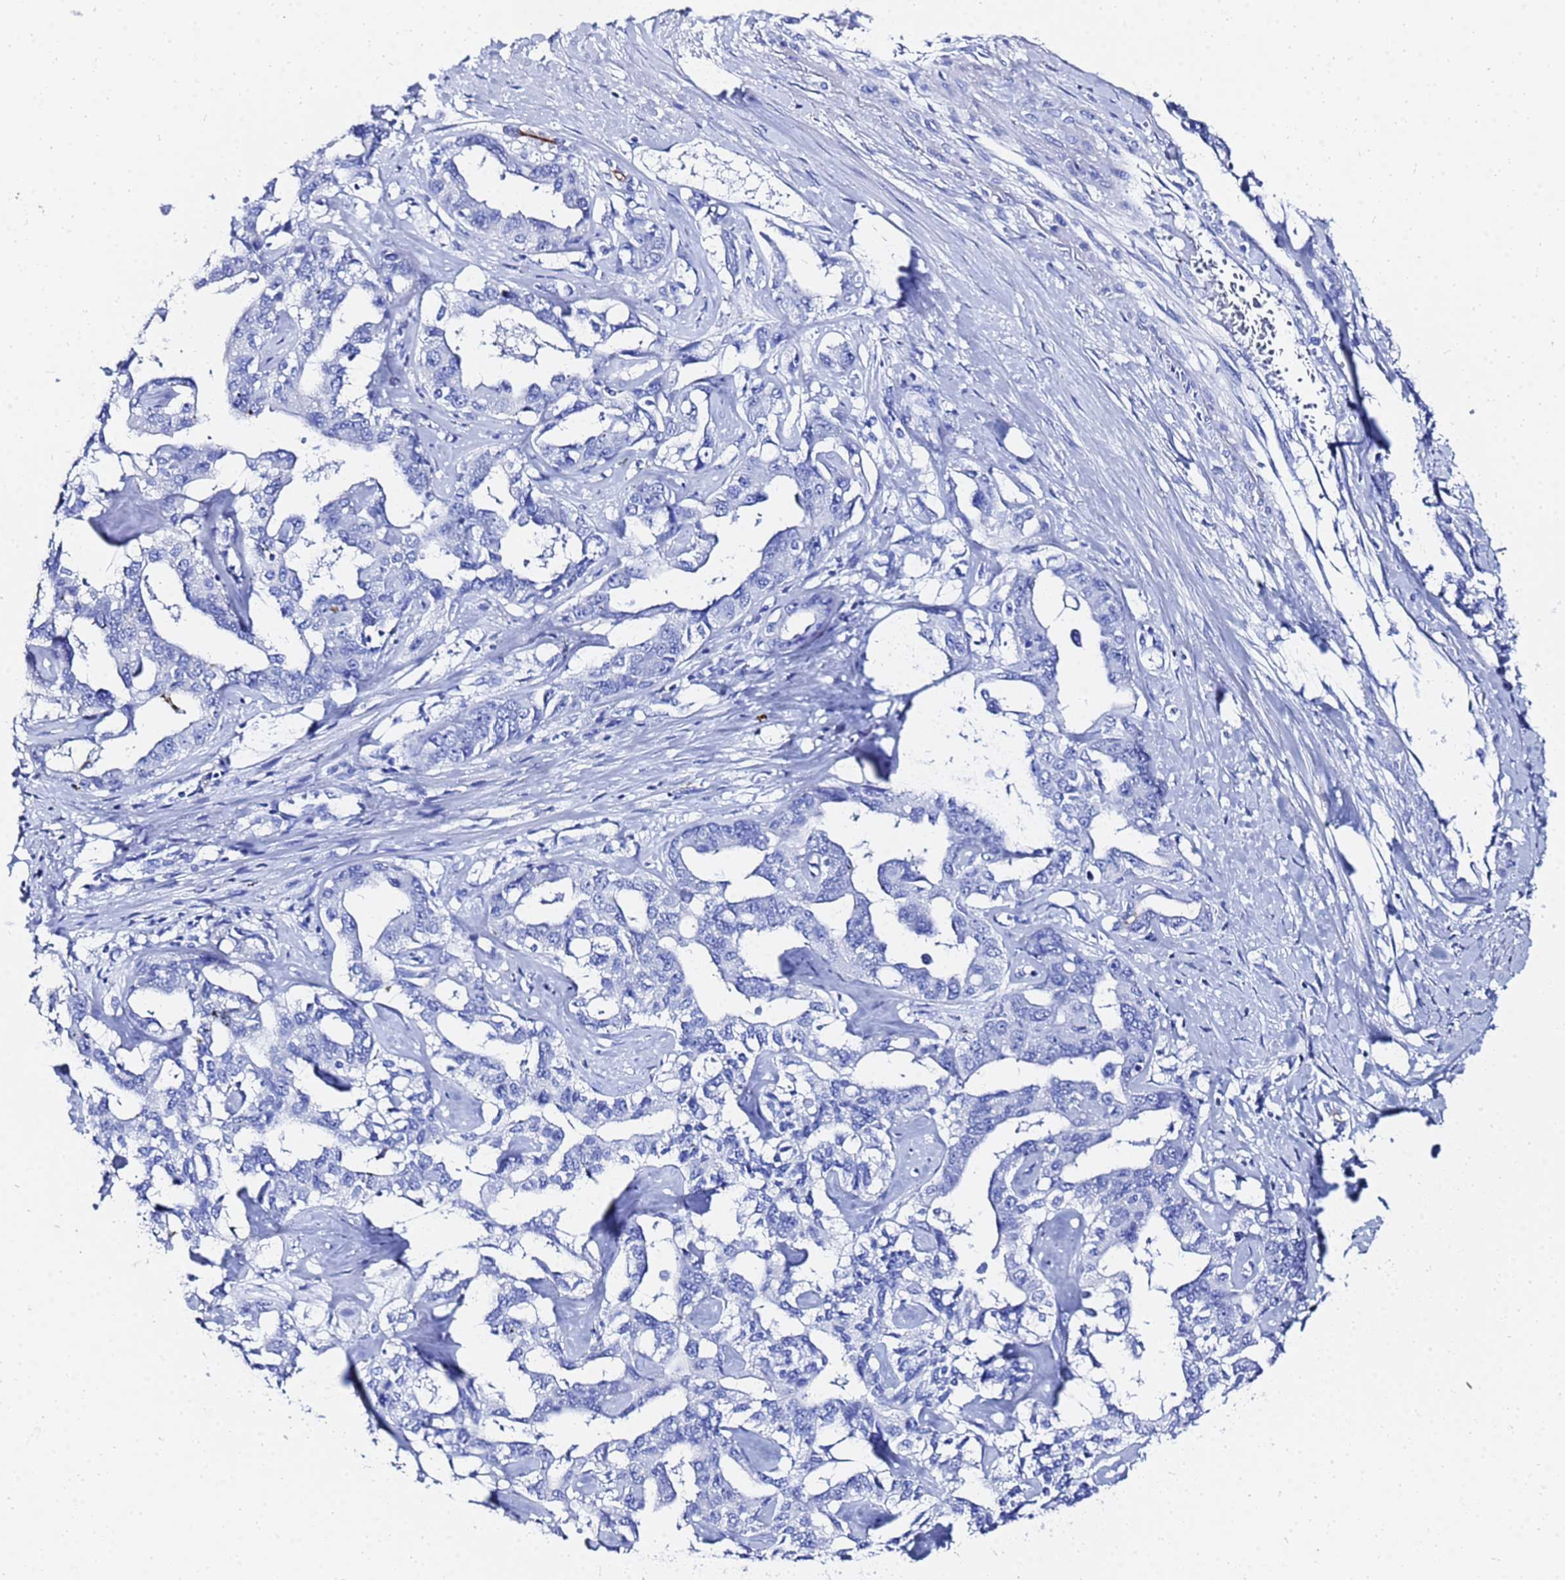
{"staining": {"intensity": "negative", "quantity": "none", "location": "none"}, "tissue": "liver cancer", "cell_type": "Tumor cells", "image_type": "cancer", "snomed": [{"axis": "morphology", "description": "Cholangiocarcinoma"}, {"axis": "topography", "description": "Liver"}], "caption": "A high-resolution histopathology image shows immunohistochemistry (IHC) staining of liver cancer (cholangiocarcinoma), which reveals no significant expression in tumor cells.", "gene": "GGT1", "patient": {"sex": "male", "age": 59}}